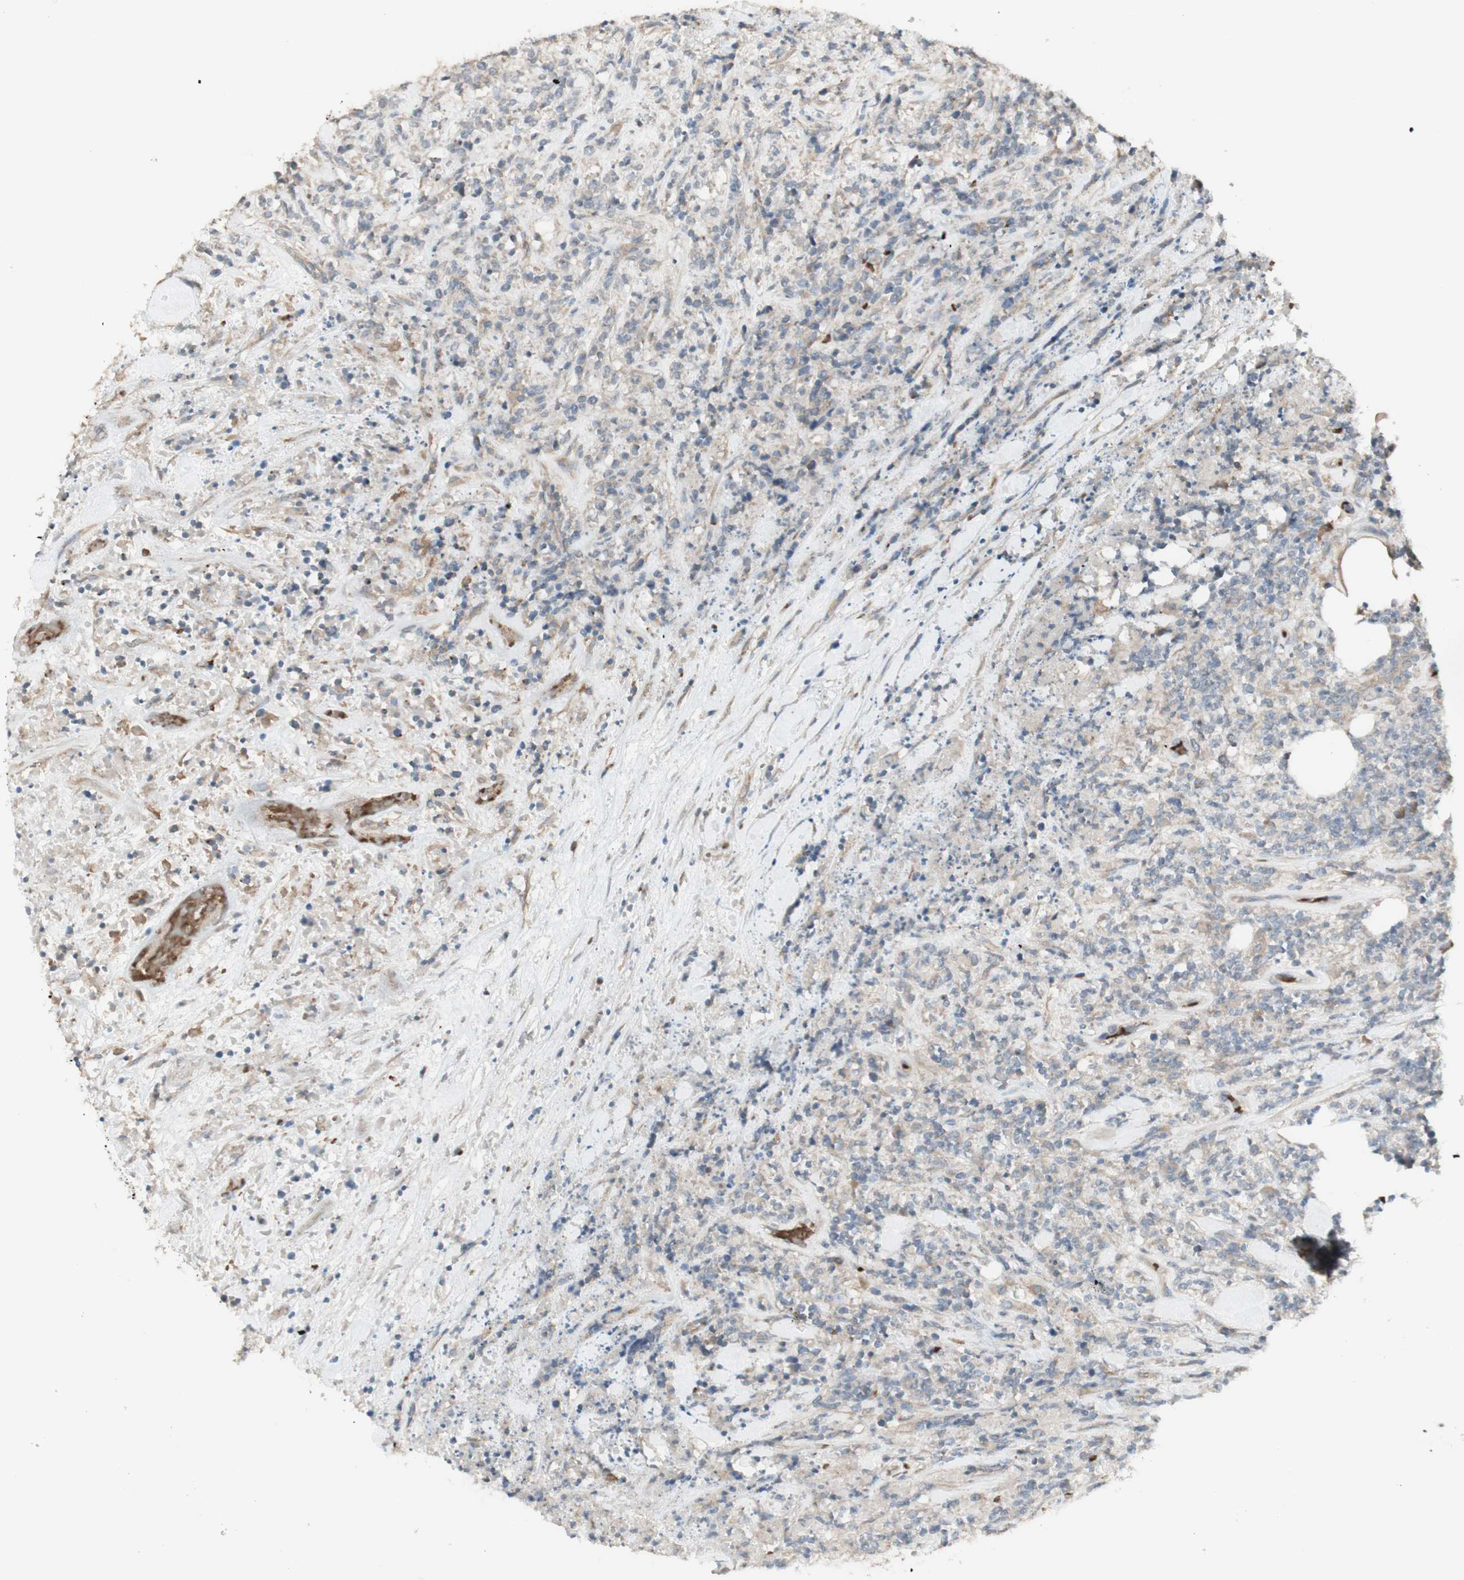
{"staining": {"intensity": "negative", "quantity": "none", "location": "none"}, "tissue": "lymphoma", "cell_type": "Tumor cells", "image_type": "cancer", "snomed": [{"axis": "morphology", "description": "Malignant lymphoma, non-Hodgkin's type, High grade"}, {"axis": "topography", "description": "Soft tissue"}], "caption": "This image is of lymphoma stained with immunohistochemistry to label a protein in brown with the nuclei are counter-stained blue. There is no positivity in tumor cells. (DAB immunohistochemistry (IHC), high magnification).", "gene": "PTGER4", "patient": {"sex": "male", "age": 18}}